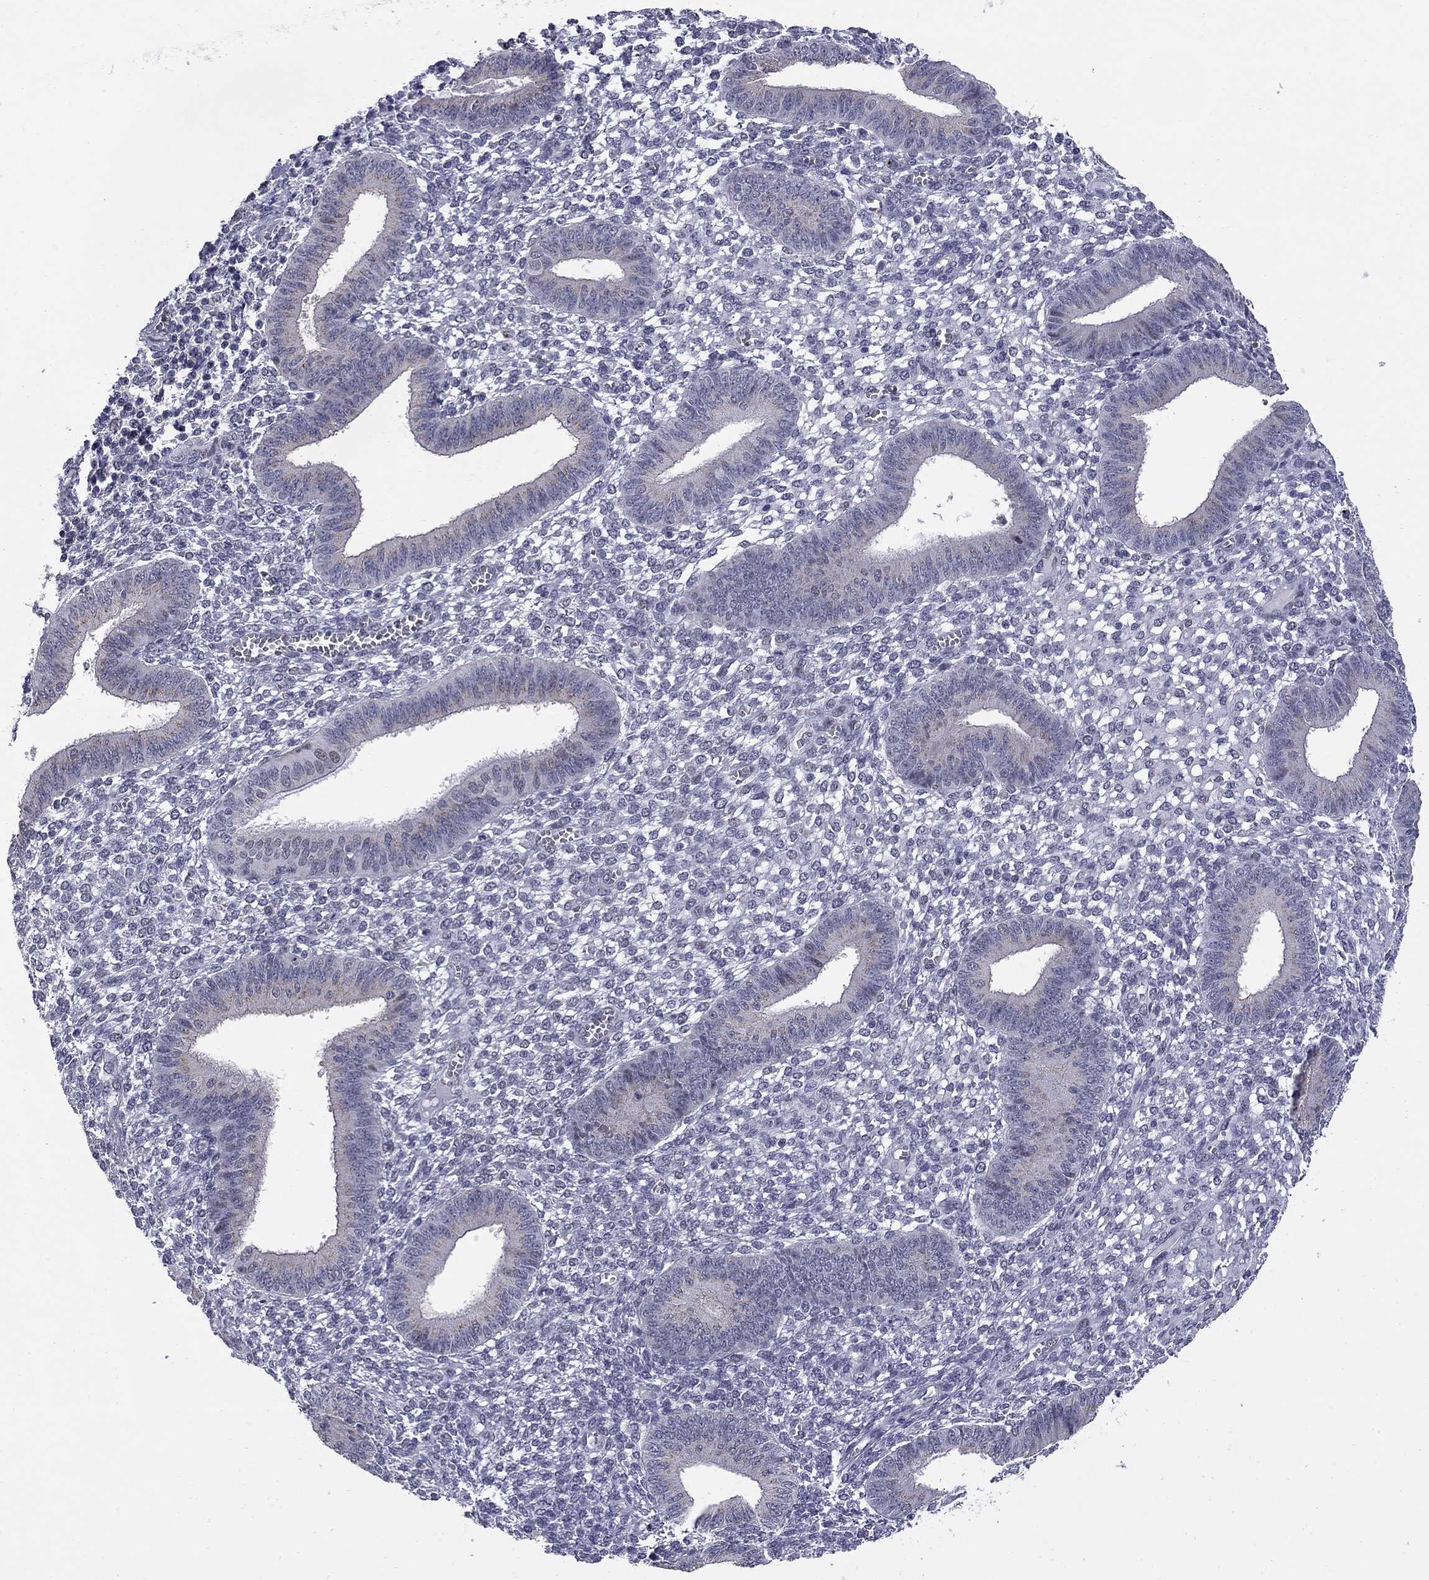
{"staining": {"intensity": "negative", "quantity": "none", "location": "none"}, "tissue": "endometrium", "cell_type": "Cells in endometrial stroma", "image_type": "normal", "snomed": [{"axis": "morphology", "description": "Normal tissue, NOS"}, {"axis": "topography", "description": "Endometrium"}], "caption": "Immunohistochemistry (IHC) image of normal endometrium: endometrium stained with DAB (3,3'-diaminobenzidine) shows no significant protein expression in cells in endometrial stroma.", "gene": "HTR4", "patient": {"sex": "female", "age": 42}}